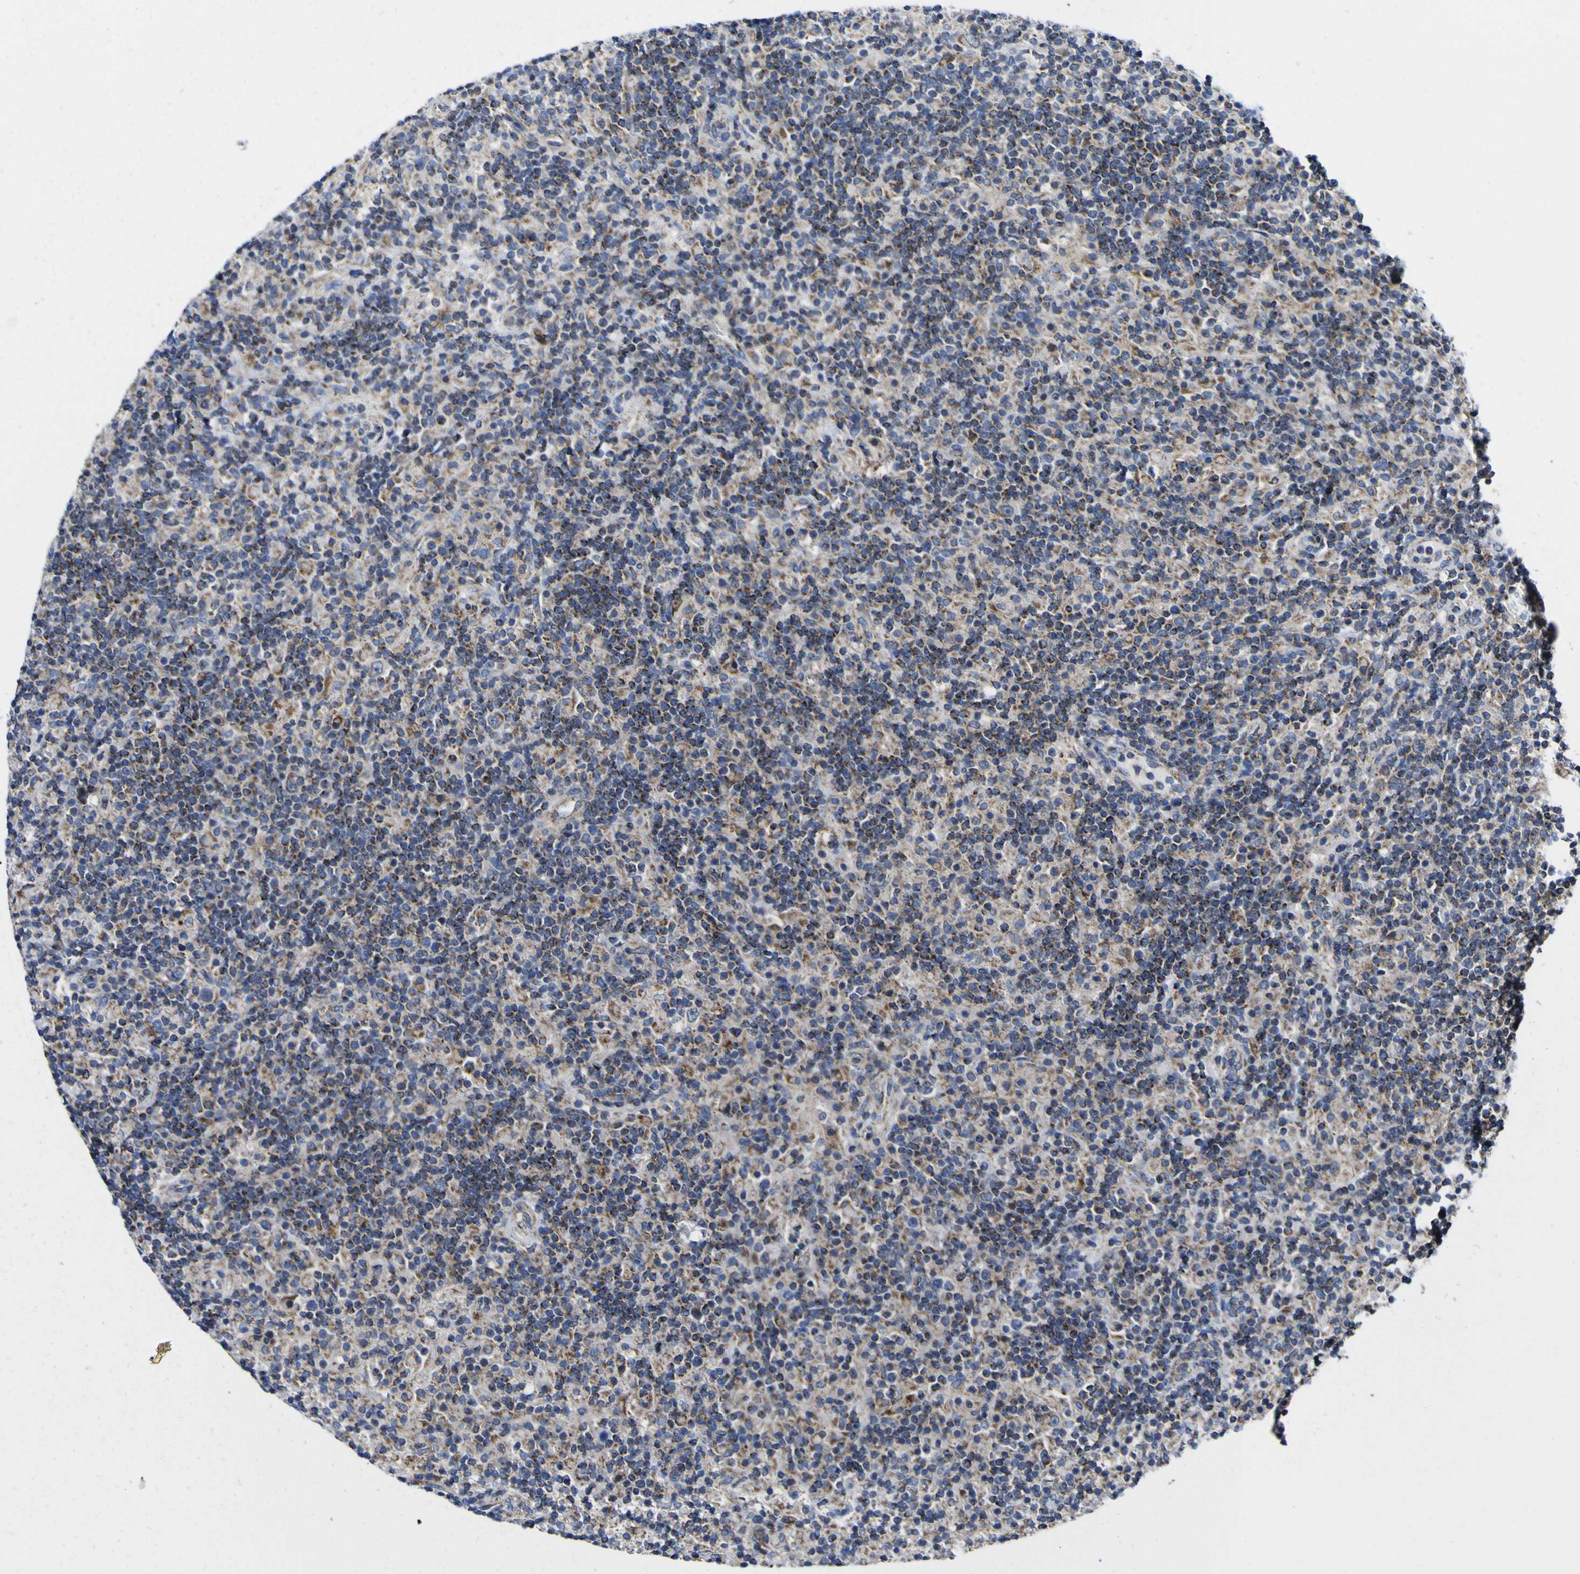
{"staining": {"intensity": "moderate", "quantity": ">75%", "location": "cytoplasmic/membranous"}, "tissue": "lymphoma", "cell_type": "Tumor cells", "image_type": "cancer", "snomed": [{"axis": "morphology", "description": "Hodgkin's disease, NOS"}, {"axis": "topography", "description": "Lymph node"}], "caption": "Immunohistochemical staining of human lymphoma reveals medium levels of moderate cytoplasmic/membranous positivity in about >75% of tumor cells.", "gene": "CCDC90B", "patient": {"sex": "male", "age": 70}}